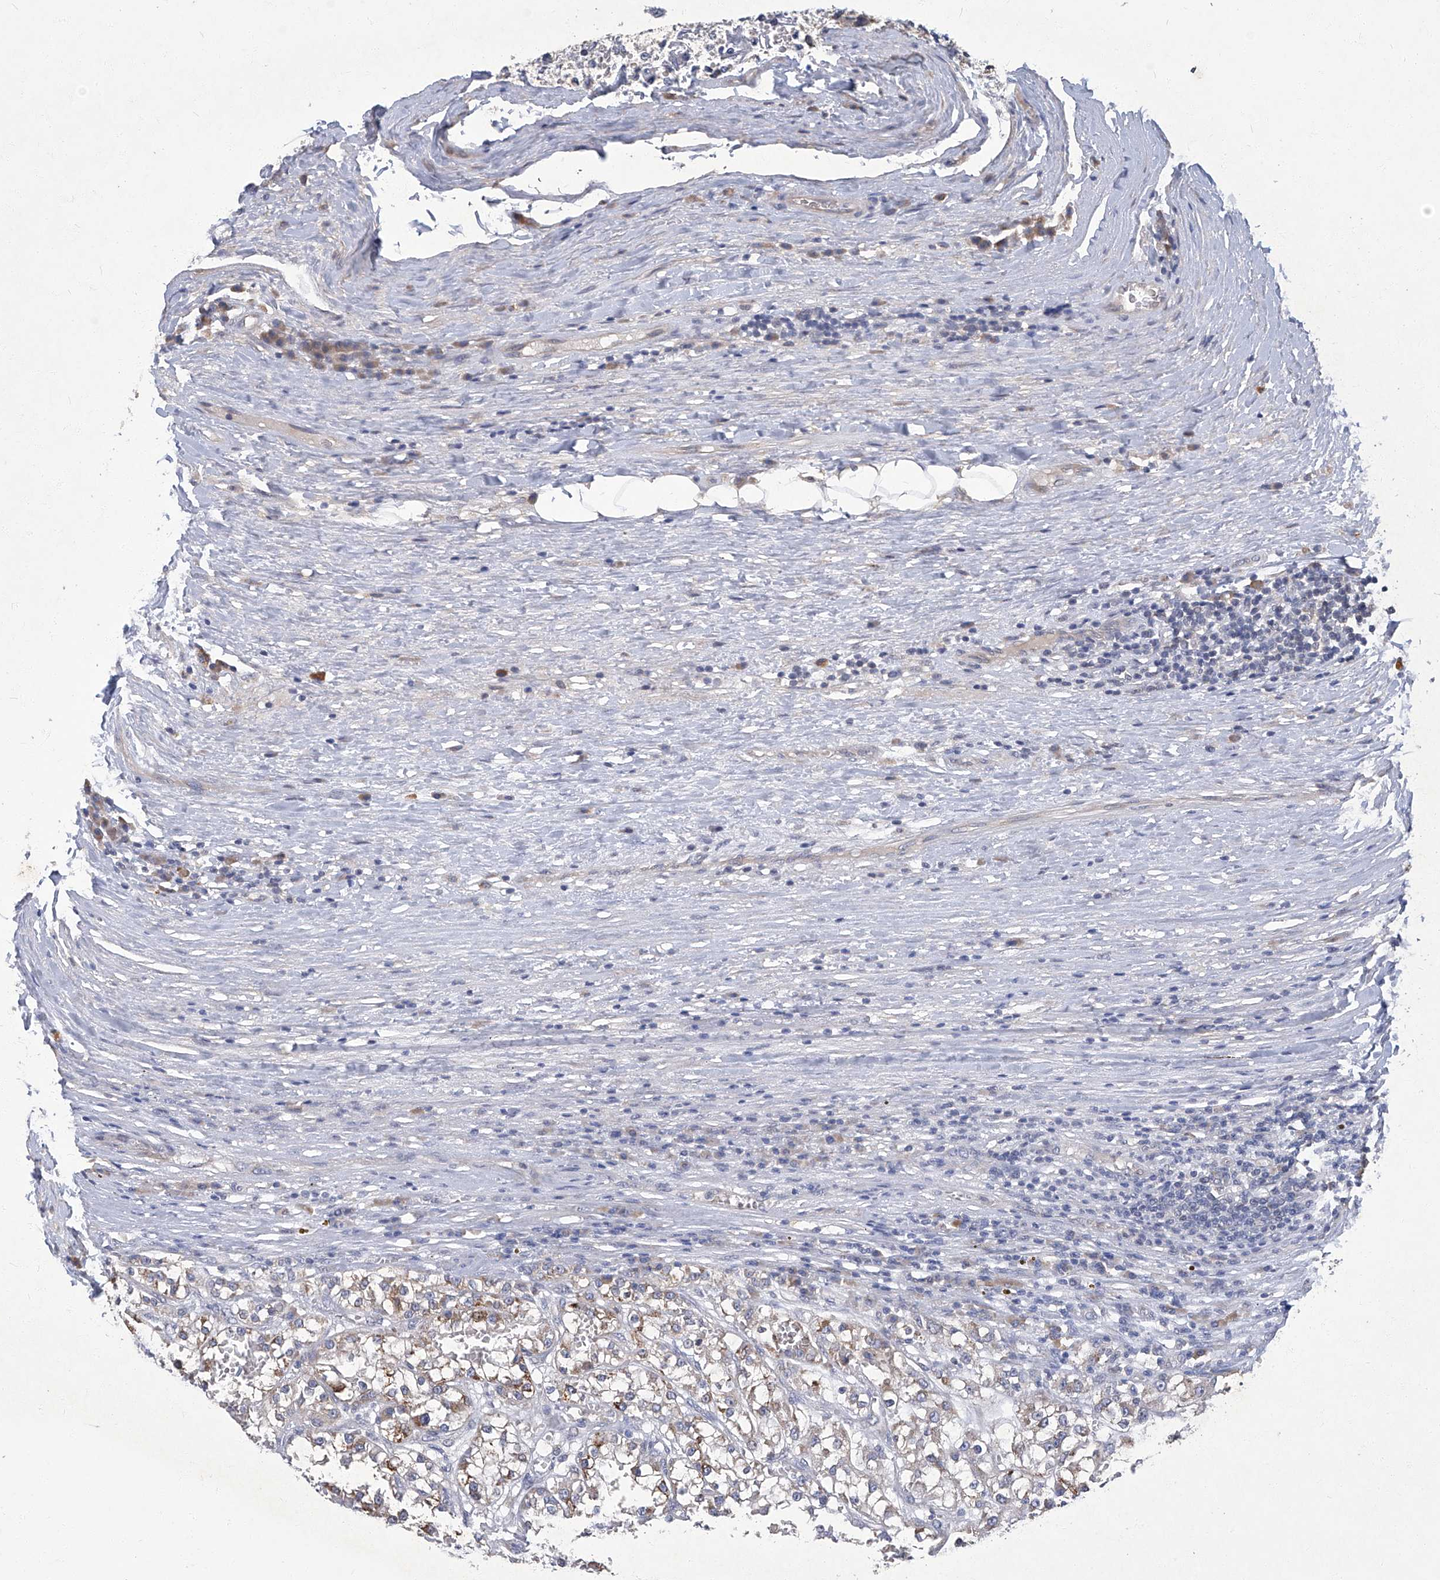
{"staining": {"intensity": "moderate", "quantity": "<25%", "location": "cytoplasmic/membranous"}, "tissue": "renal cancer", "cell_type": "Tumor cells", "image_type": "cancer", "snomed": [{"axis": "morphology", "description": "Adenocarcinoma, NOS"}, {"axis": "topography", "description": "Kidney"}], "caption": "A photomicrograph showing moderate cytoplasmic/membranous positivity in approximately <25% of tumor cells in adenocarcinoma (renal), as visualized by brown immunohistochemical staining.", "gene": "TGFBR1", "patient": {"sex": "female", "age": 52}}